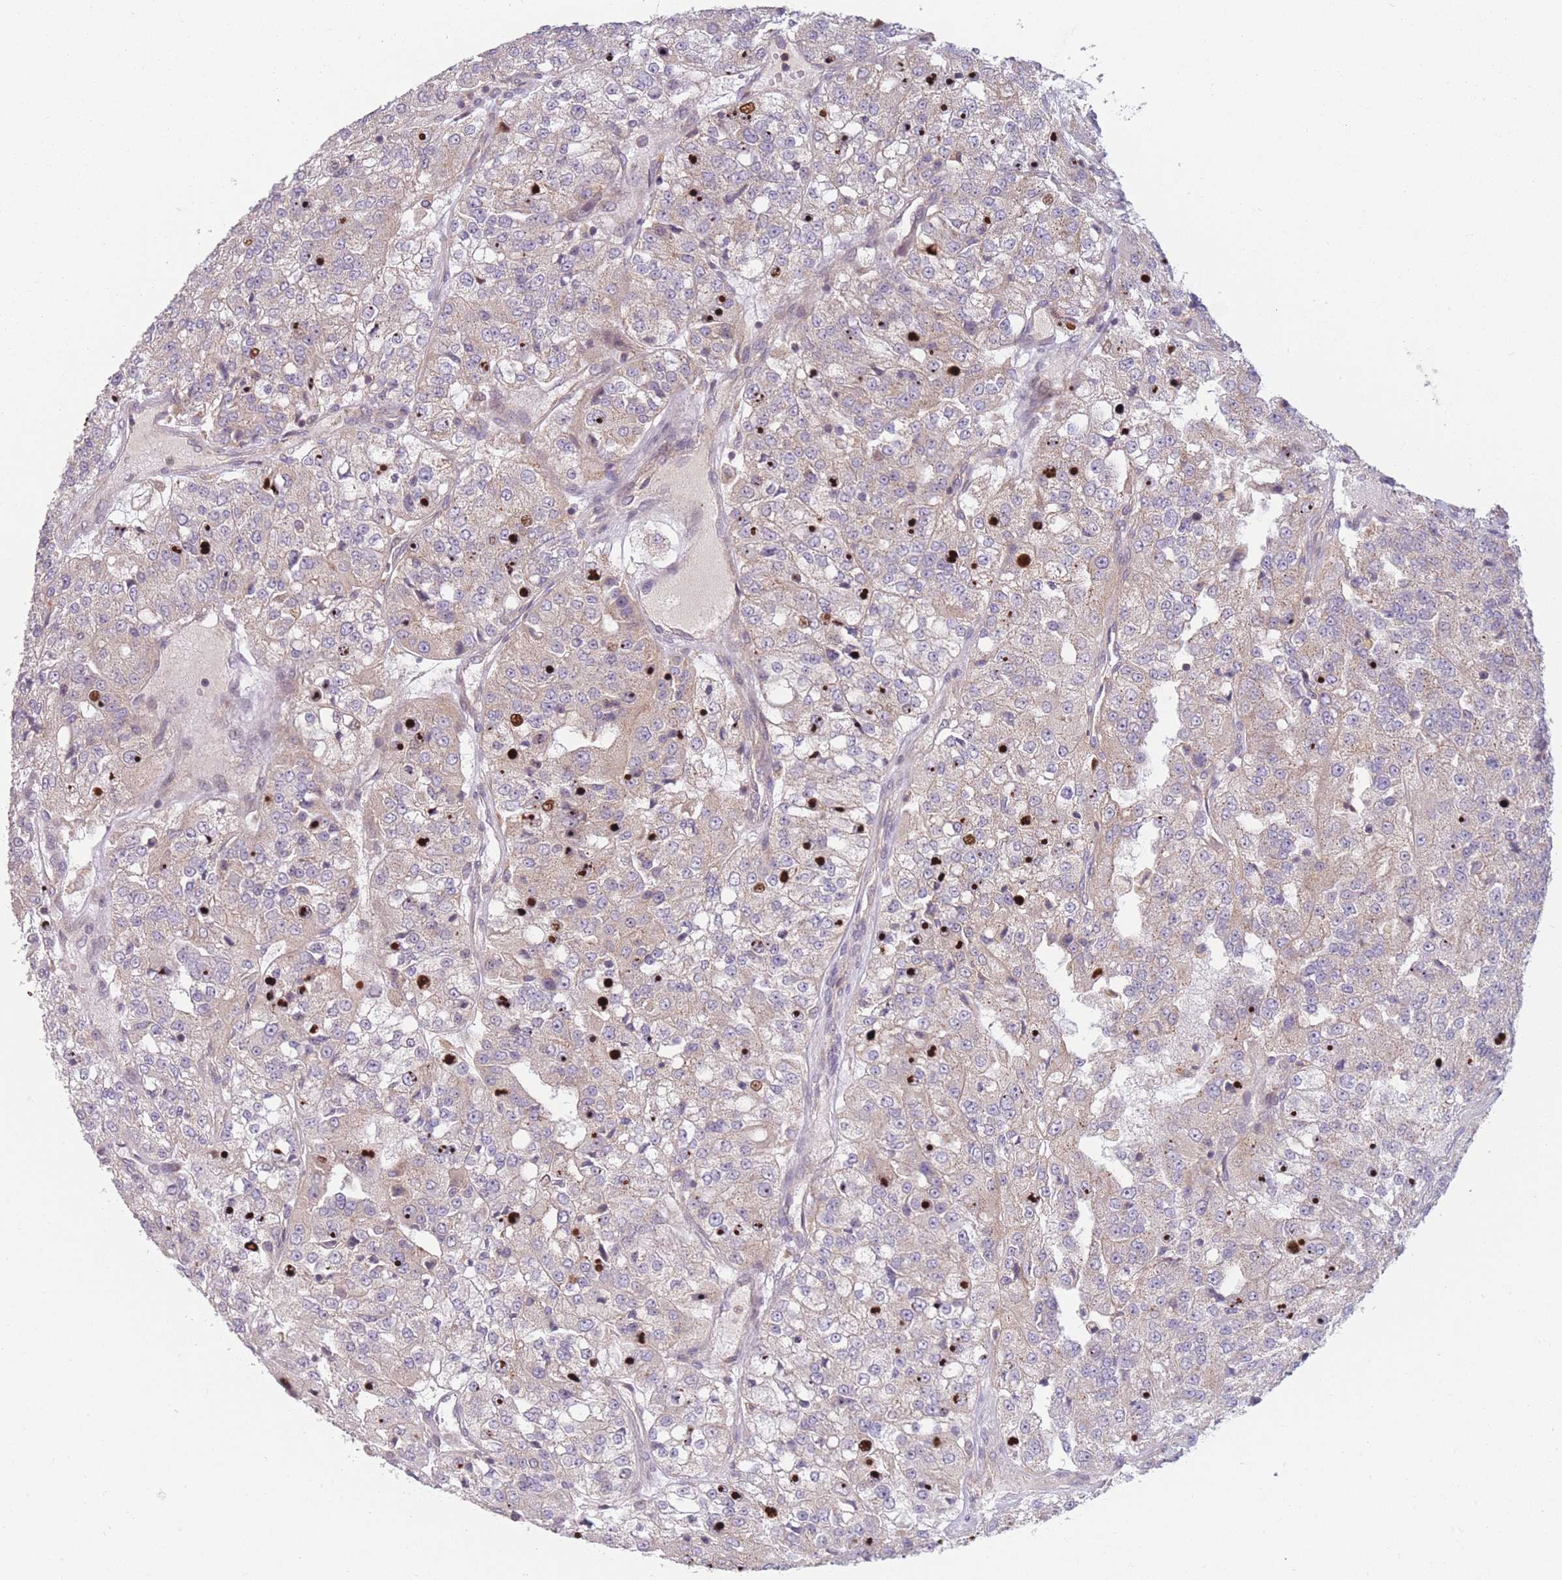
{"staining": {"intensity": "strong", "quantity": "<25%", "location": "cytoplasmic/membranous"}, "tissue": "renal cancer", "cell_type": "Tumor cells", "image_type": "cancer", "snomed": [{"axis": "morphology", "description": "Adenocarcinoma, NOS"}, {"axis": "topography", "description": "Kidney"}], "caption": "Strong cytoplasmic/membranous expression for a protein is seen in approximately <25% of tumor cells of renal cancer using immunohistochemistry (IHC).", "gene": "WASHC2A", "patient": {"sex": "female", "age": 63}}